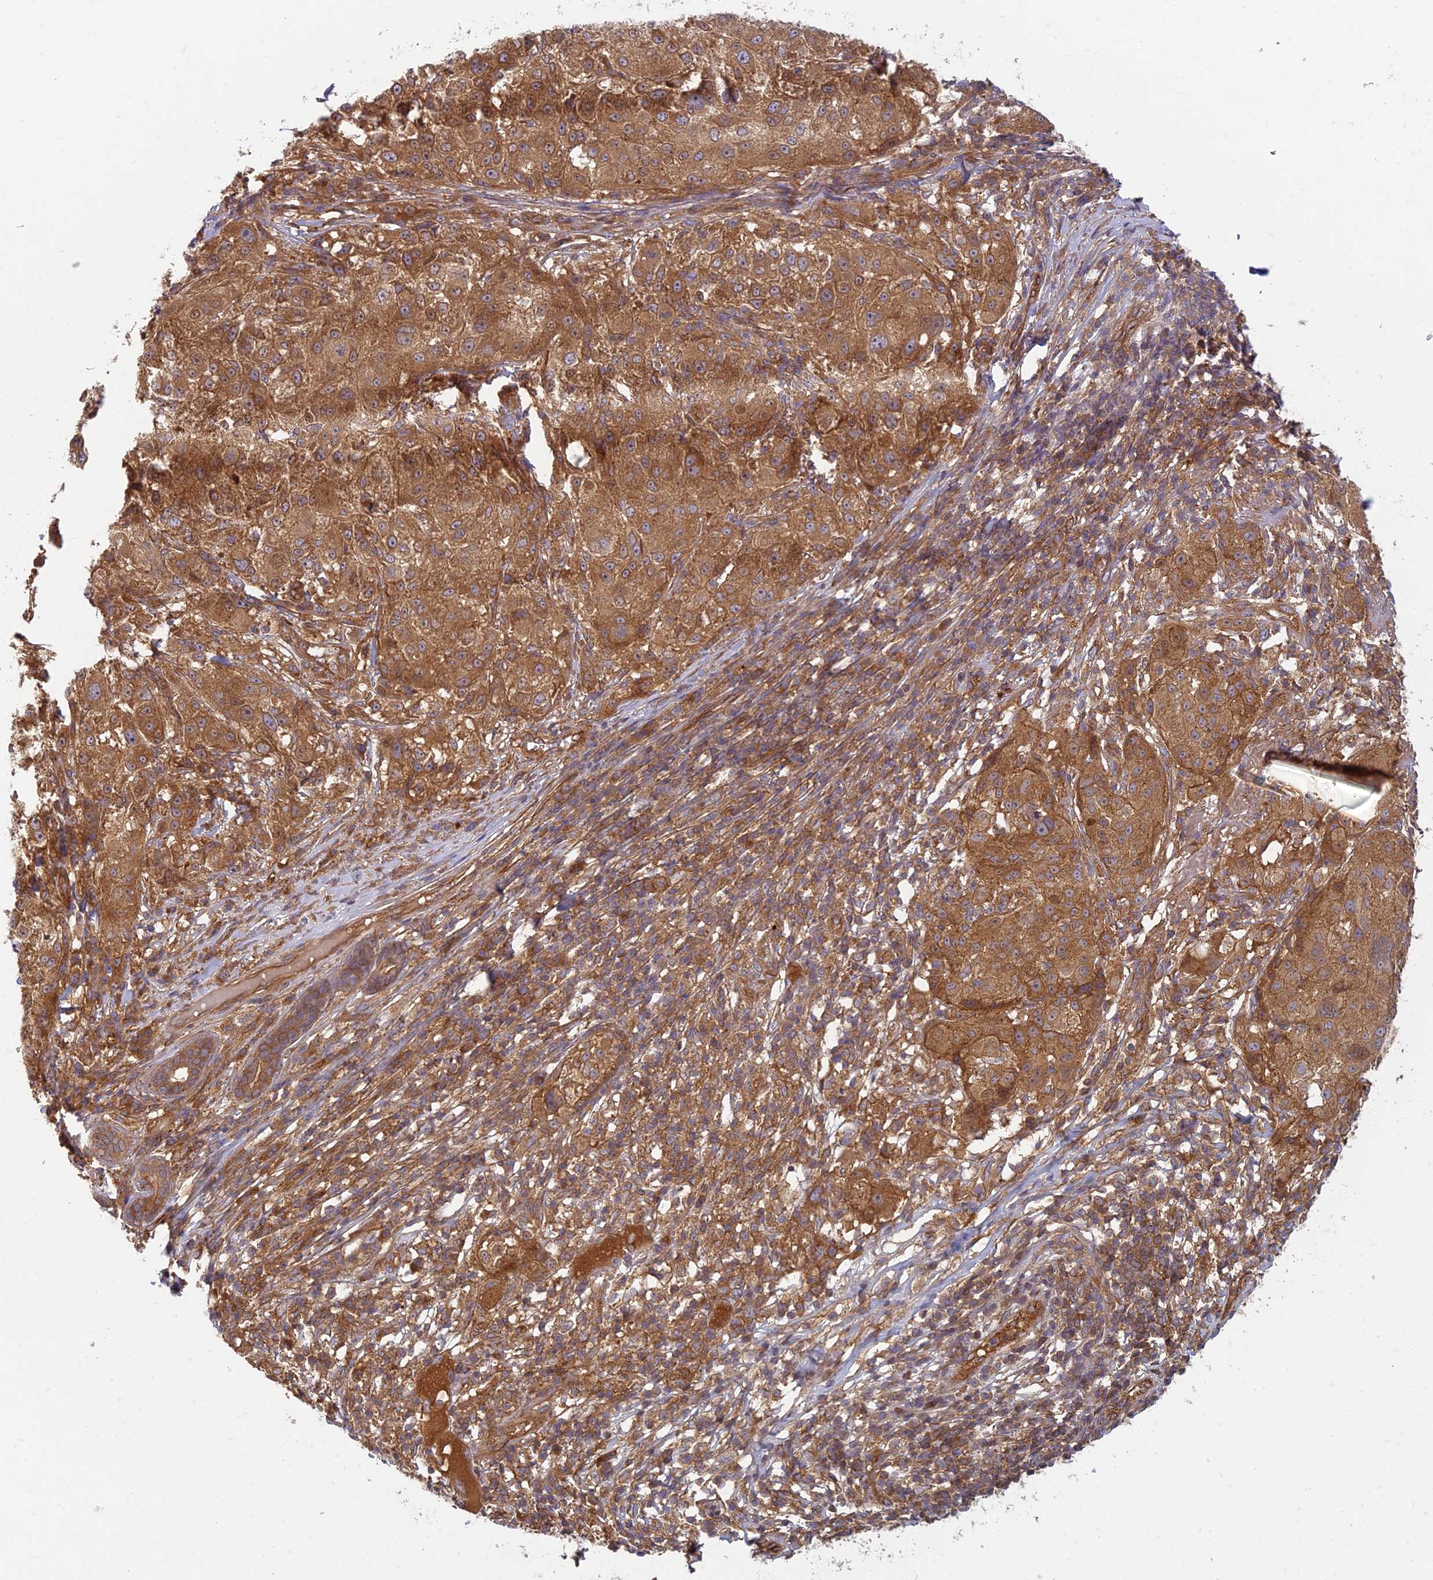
{"staining": {"intensity": "strong", "quantity": ">75%", "location": "cytoplasmic/membranous"}, "tissue": "melanoma", "cell_type": "Tumor cells", "image_type": "cancer", "snomed": [{"axis": "morphology", "description": "Necrosis, NOS"}, {"axis": "morphology", "description": "Malignant melanoma, NOS"}, {"axis": "topography", "description": "Skin"}], "caption": "Immunohistochemistry (DAB (3,3'-diaminobenzidine)) staining of human melanoma exhibits strong cytoplasmic/membranous protein staining in approximately >75% of tumor cells.", "gene": "TCF25", "patient": {"sex": "female", "age": 87}}